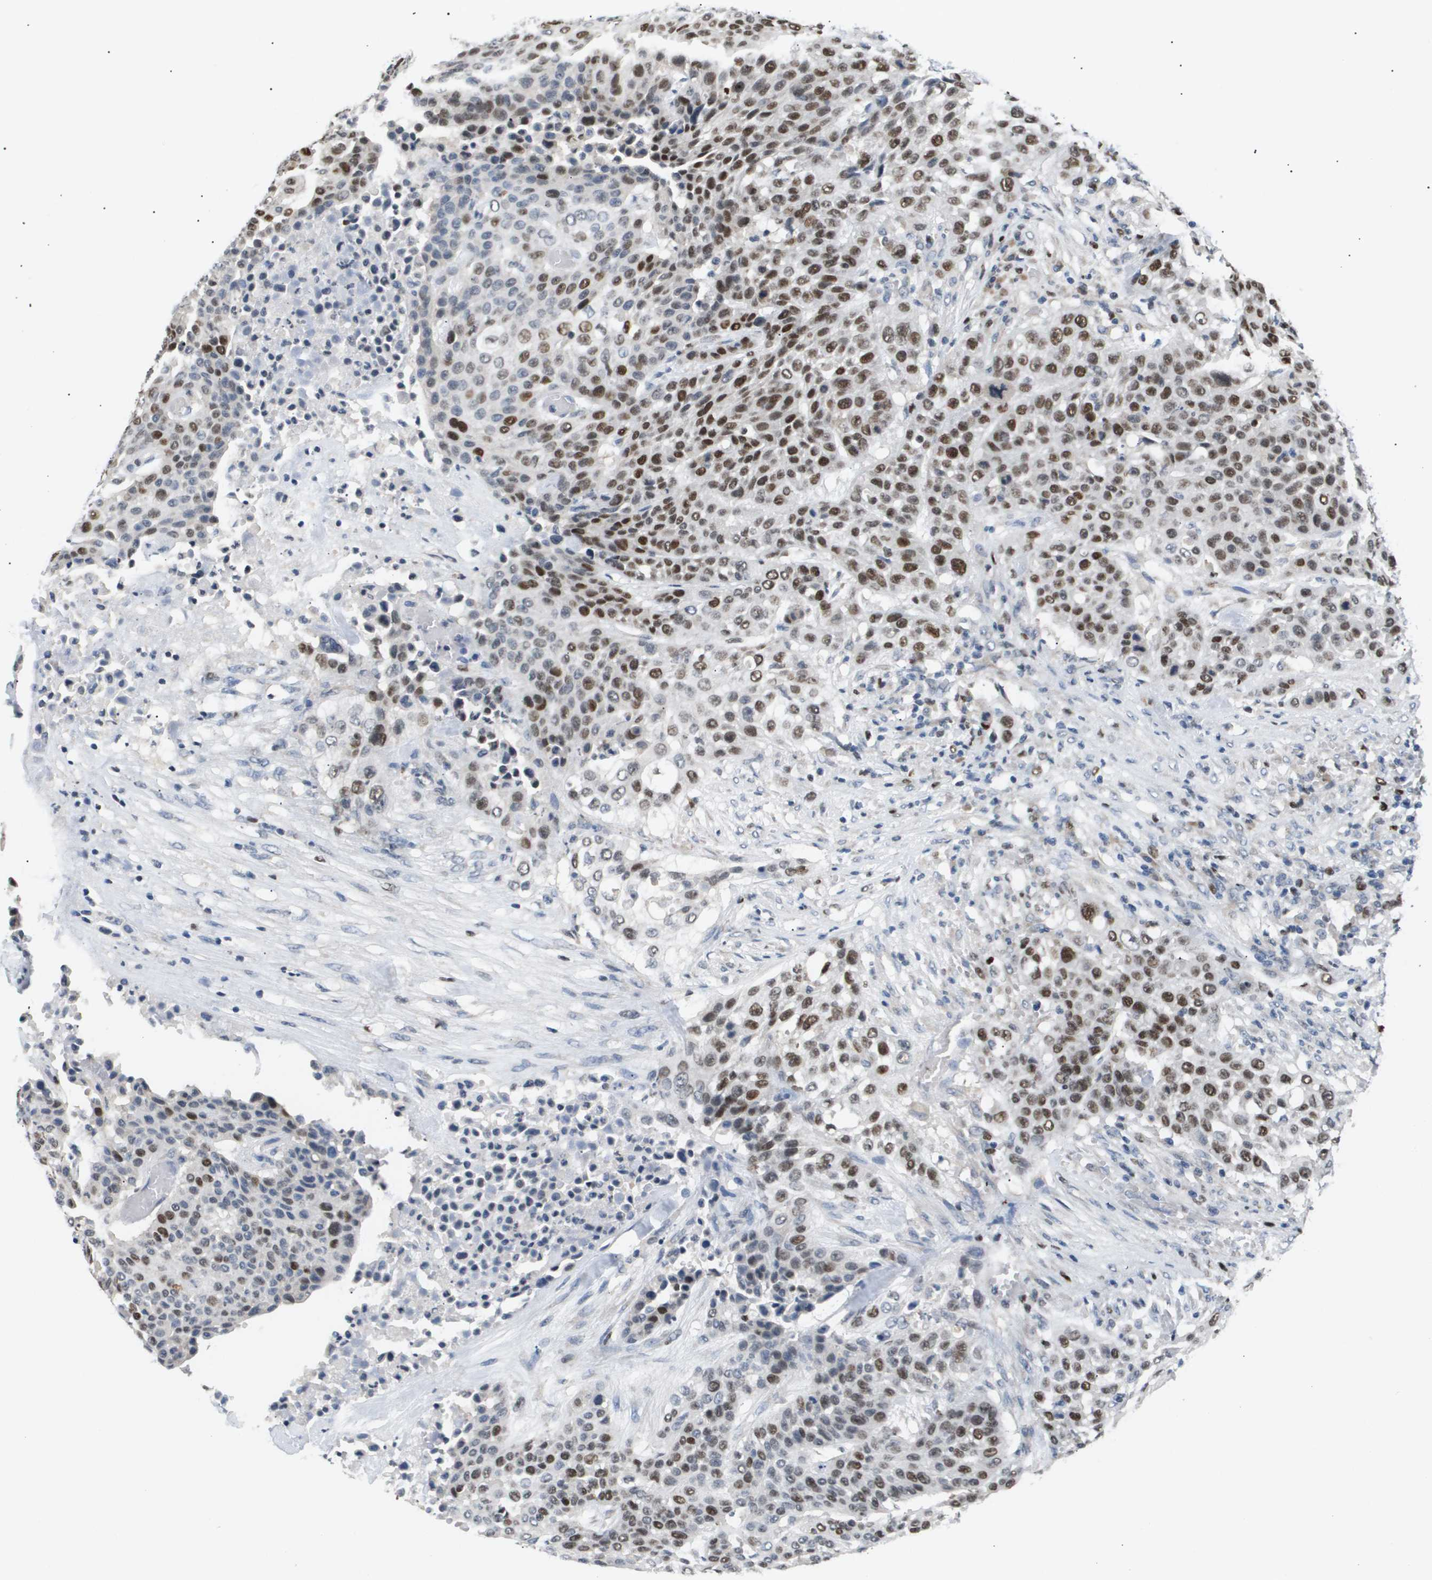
{"staining": {"intensity": "strong", "quantity": "25%-75%", "location": "nuclear"}, "tissue": "urothelial cancer", "cell_type": "Tumor cells", "image_type": "cancer", "snomed": [{"axis": "morphology", "description": "Urothelial carcinoma, High grade"}, {"axis": "topography", "description": "Urinary bladder"}], "caption": "Brown immunohistochemical staining in human urothelial cancer reveals strong nuclear staining in about 25%-75% of tumor cells.", "gene": "ANAPC2", "patient": {"sex": "male", "age": 74}}